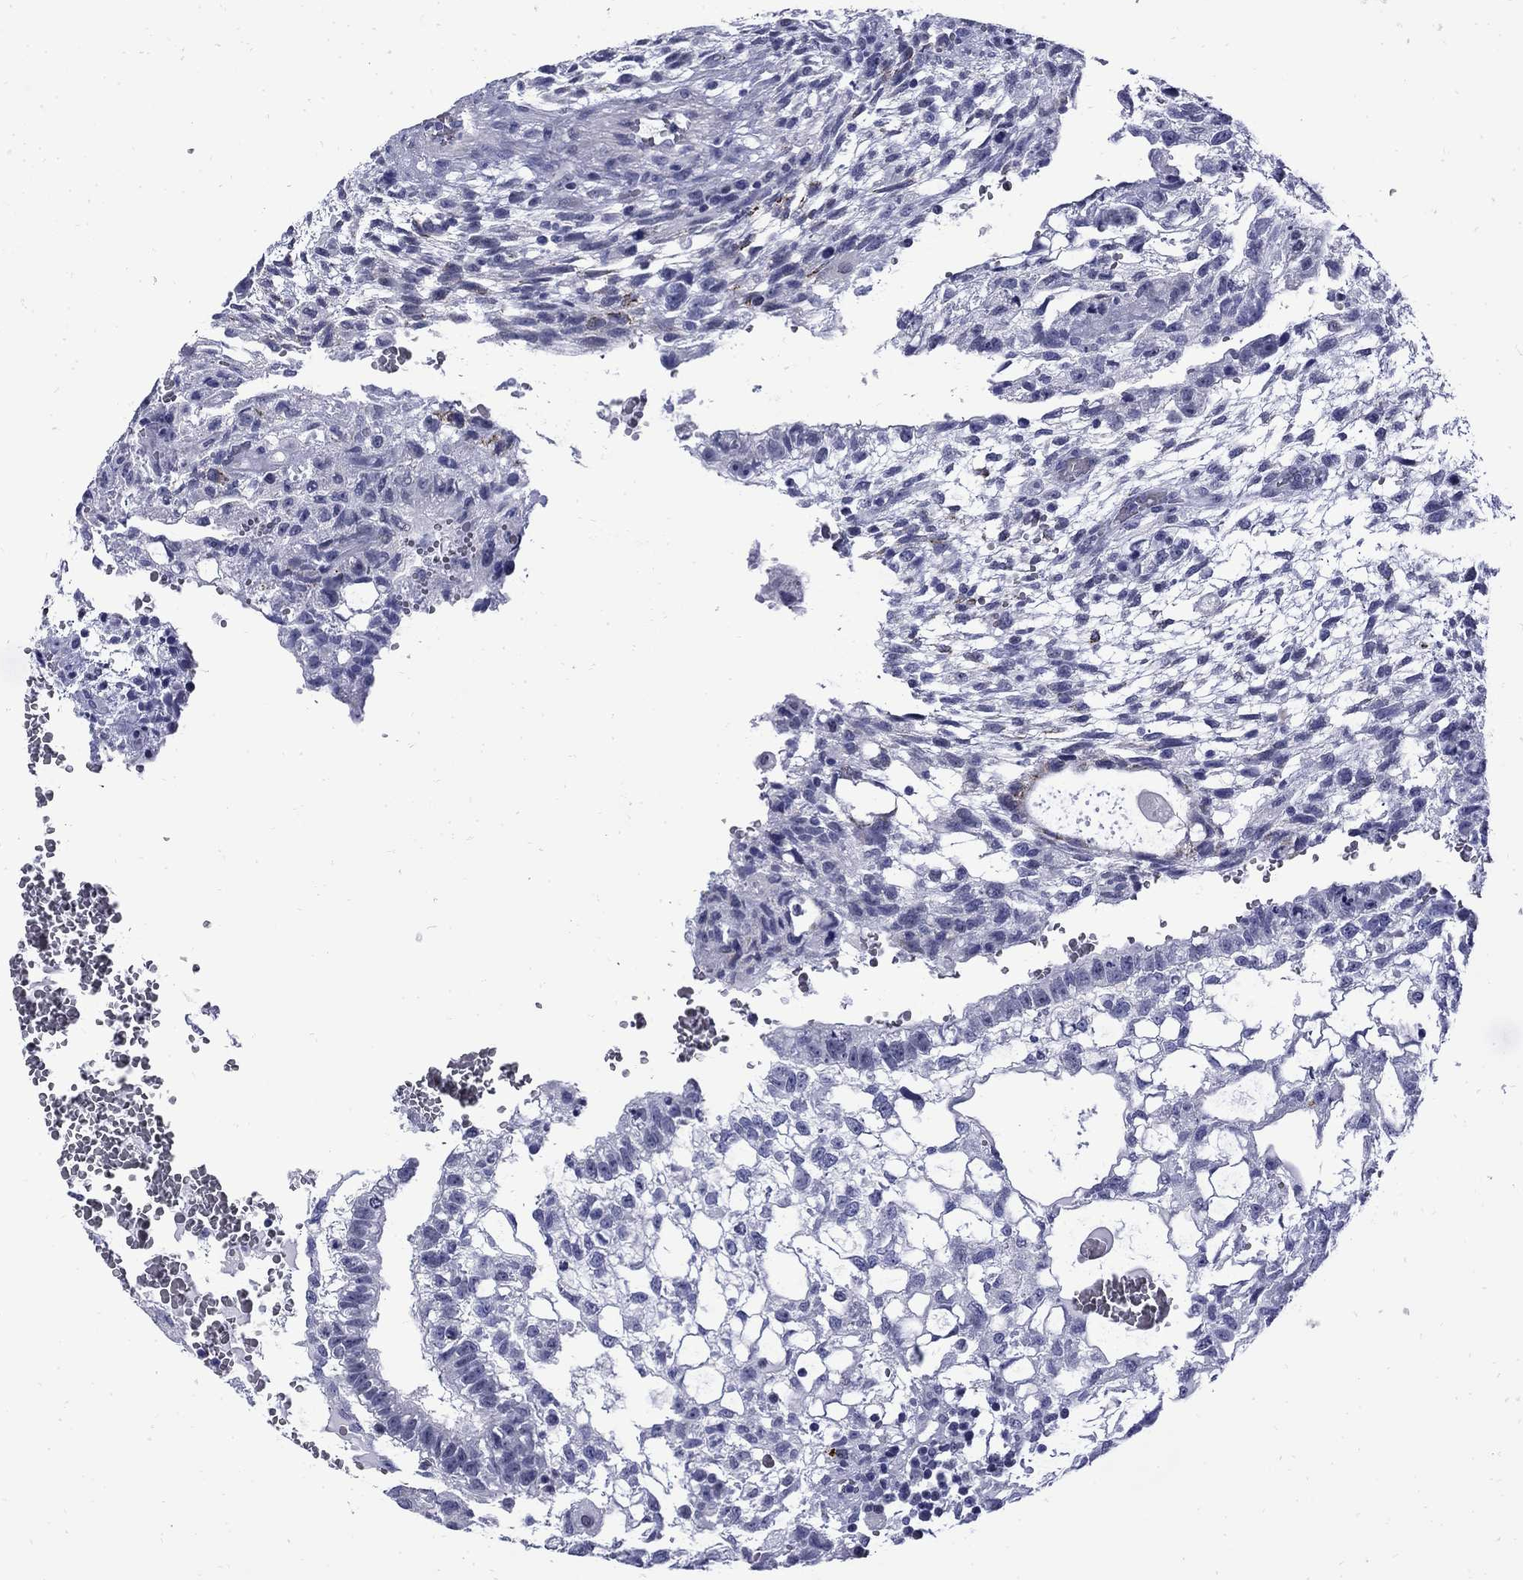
{"staining": {"intensity": "negative", "quantity": "none", "location": "none"}, "tissue": "testis cancer", "cell_type": "Tumor cells", "image_type": "cancer", "snomed": [{"axis": "morphology", "description": "Carcinoma, Embryonal, NOS"}, {"axis": "topography", "description": "Testis"}], "caption": "Tumor cells are negative for brown protein staining in testis embryonal carcinoma. (DAB IHC, high magnification).", "gene": "MGARP", "patient": {"sex": "male", "age": 32}}